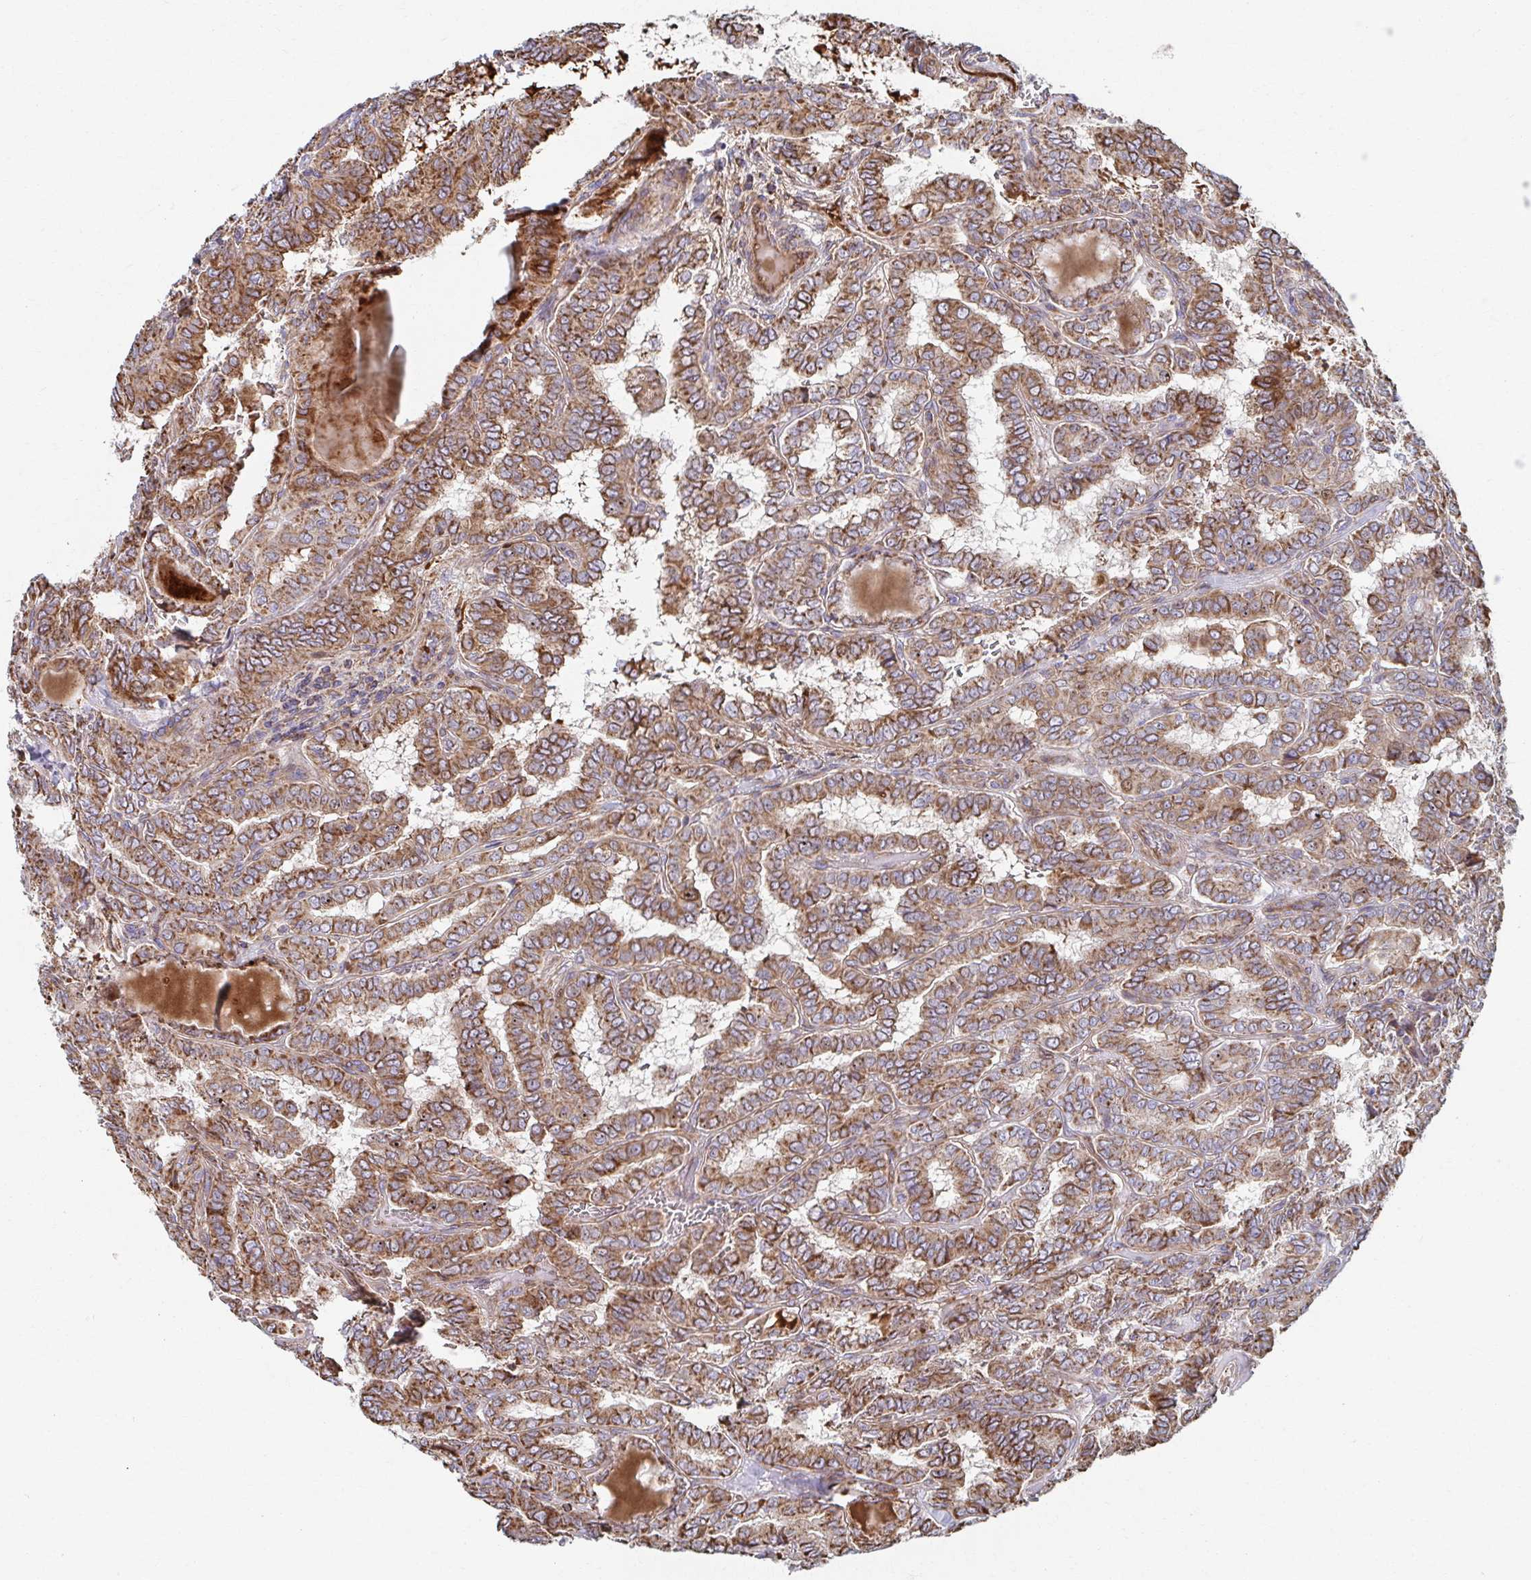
{"staining": {"intensity": "strong", "quantity": ">75%", "location": "cytoplasmic/membranous"}, "tissue": "thyroid cancer", "cell_type": "Tumor cells", "image_type": "cancer", "snomed": [{"axis": "morphology", "description": "Papillary adenocarcinoma, NOS"}, {"axis": "topography", "description": "Thyroid gland"}], "caption": "Immunohistochemical staining of human thyroid cancer (papillary adenocarcinoma) displays high levels of strong cytoplasmic/membranous protein expression in about >75% of tumor cells.", "gene": "SAT1", "patient": {"sex": "female", "age": 46}}